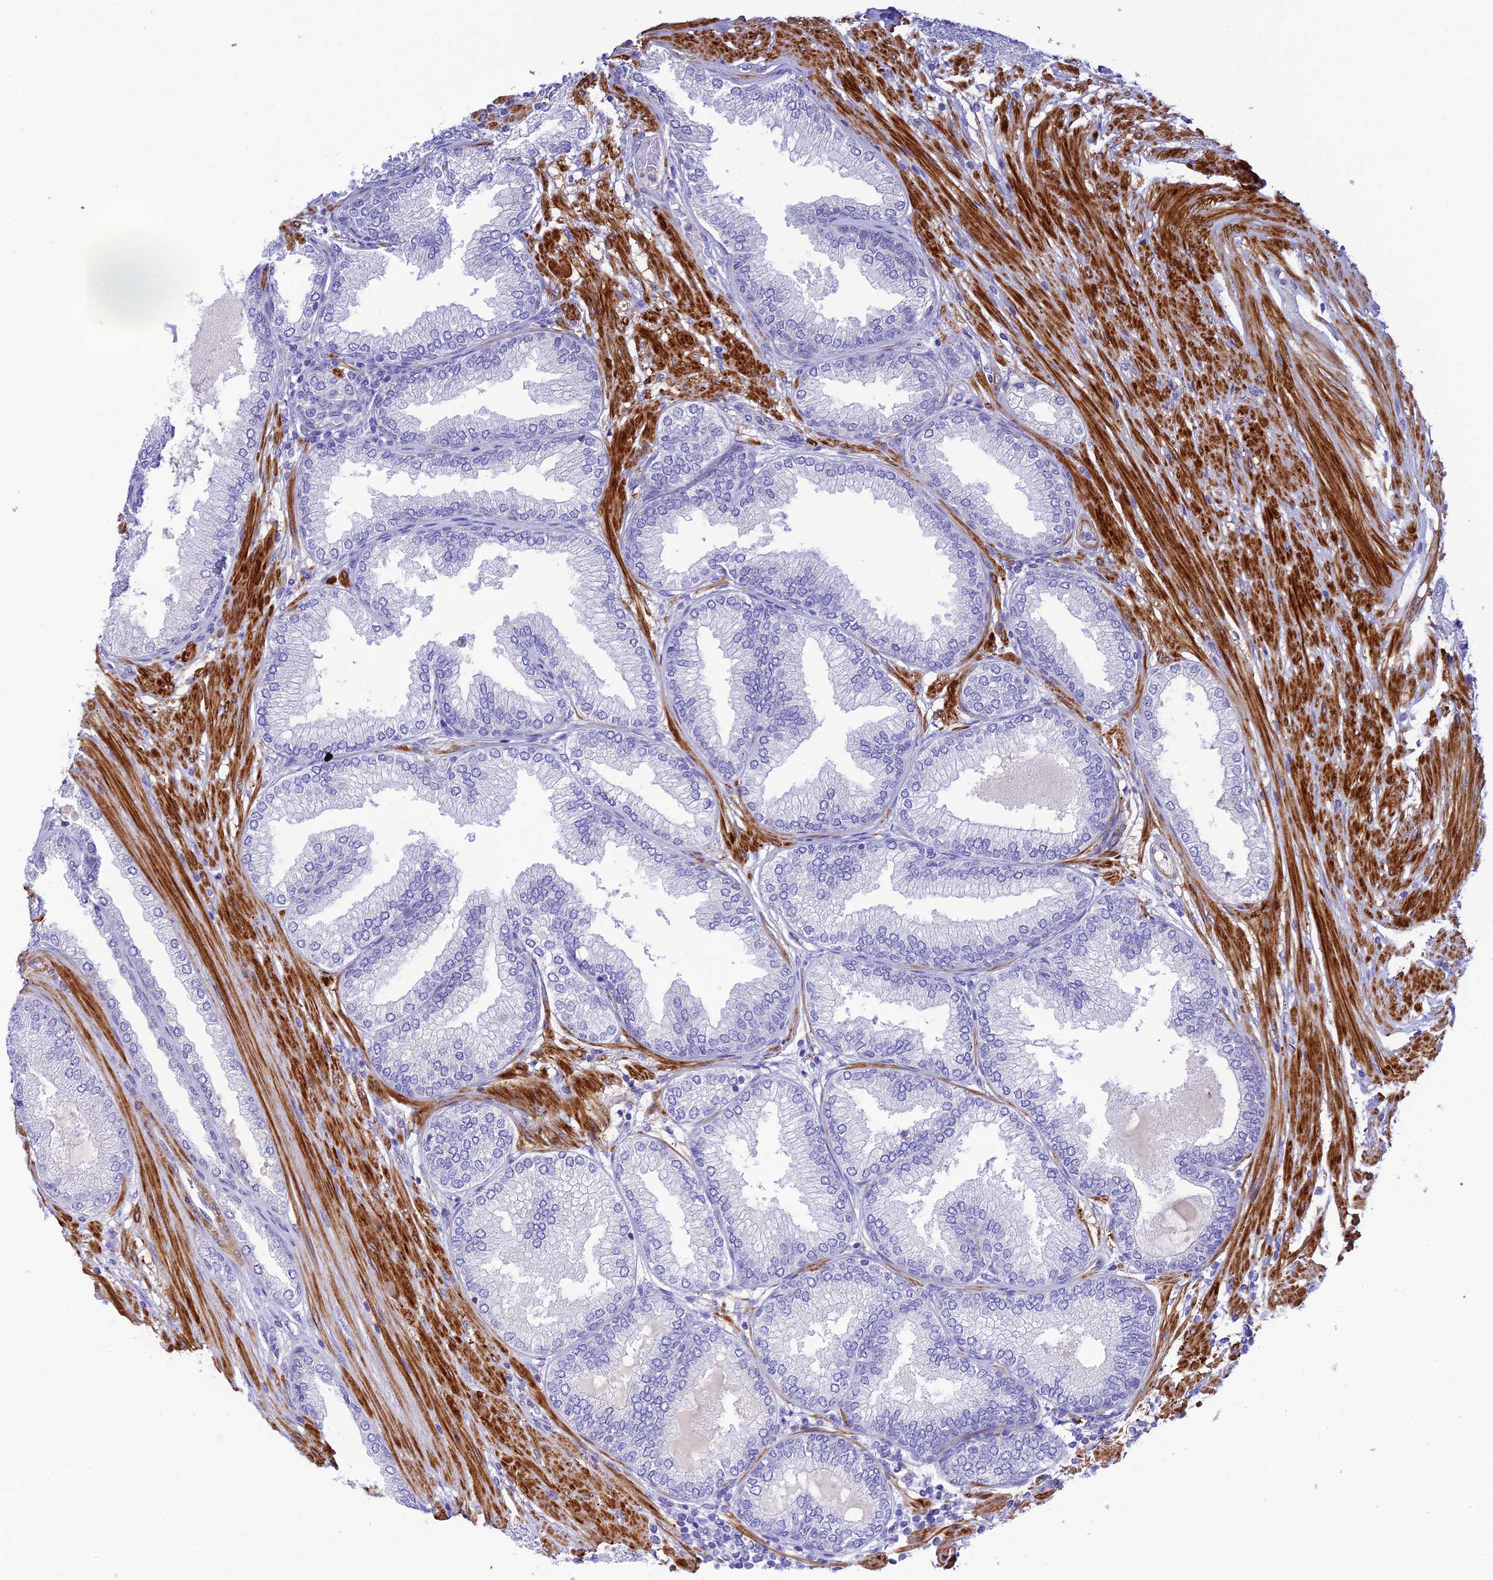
{"staining": {"intensity": "negative", "quantity": "none", "location": "none"}, "tissue": "prostate cancer", "cell_type": "Tumor cells", "image_type": "cancer", "snomed": [{"axis": "morphology", "description": "Adenocarcinoma, High grade"}, {"axis": "topography", "description": "Prostate"}], "caption": "Tumor cells show no significant staining in prostate cancer (adenocarcinoma (high-grade)). Brightfield microscopy of immunohistochemistry (IHC) stained with DAB (3,3'-diaminobenzidine) (brown) and hematoxylin (blue), captured at high magnification.", "gene": "ZDHHC16", "patient": {"sex": "male", "age": 71}}